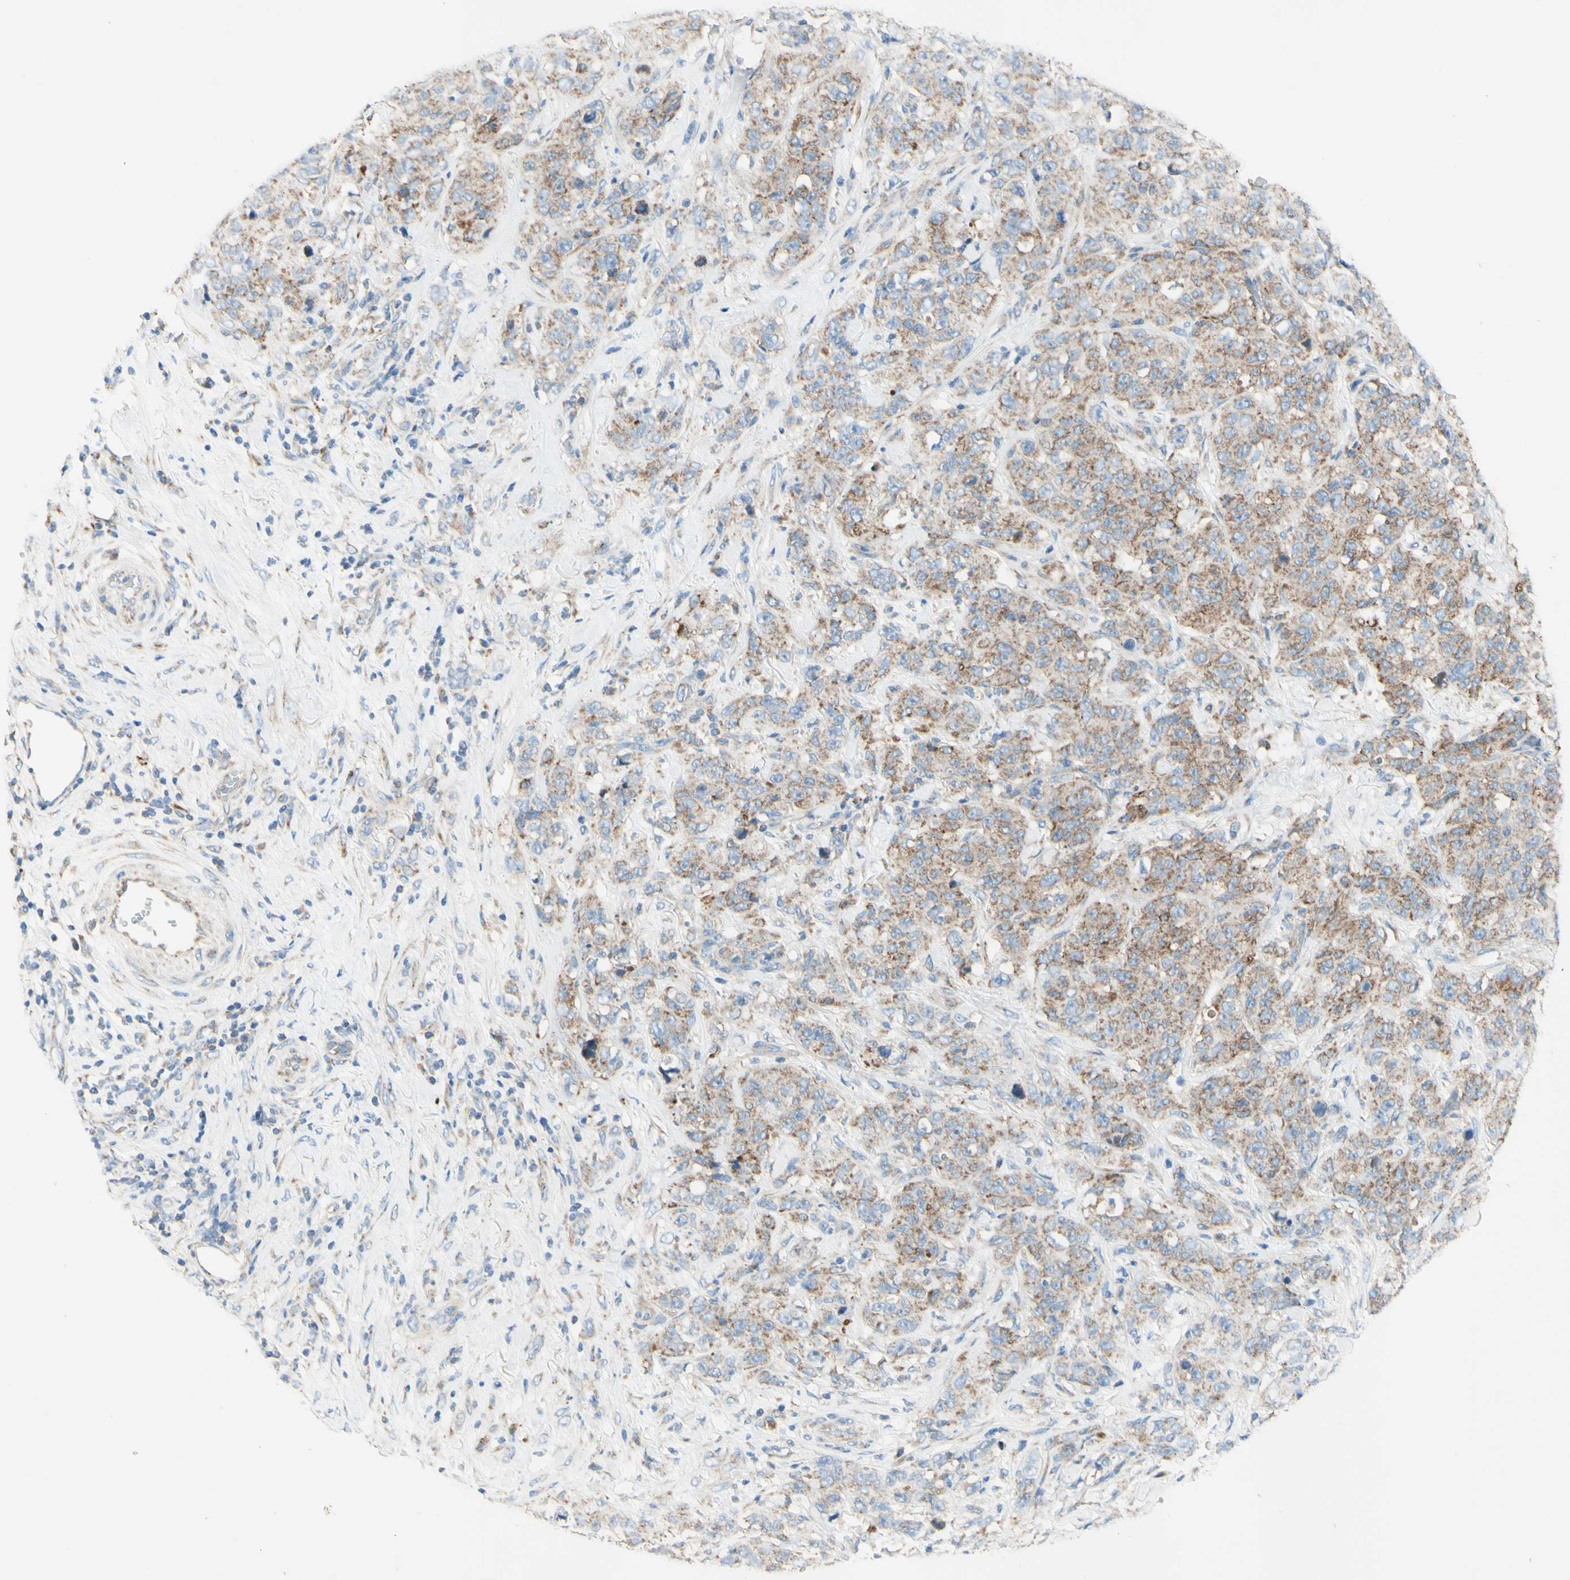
{"staining": {"intensity": "moderate", "quantity": ">75%", "location": "cytoplasmic/membranous"}, "tissue": "stomach cancer", "cell_type": "Tumor cells", "image_type": "cancer", "snomed": [{"axis": "morphology", "description": "Adenocarcinoma, NOS"}, {"axis": "topography", "description": "Stomach"}], "caption": "About >75% of tumor cells in stomach cancer (adenocarcinoma) show moderate cytoplasmic/membranous protein staining as visualized by brown immunohistochemical staining.", "gene": "ARMC10", "patient": {"sex": "male", "age": 48}}